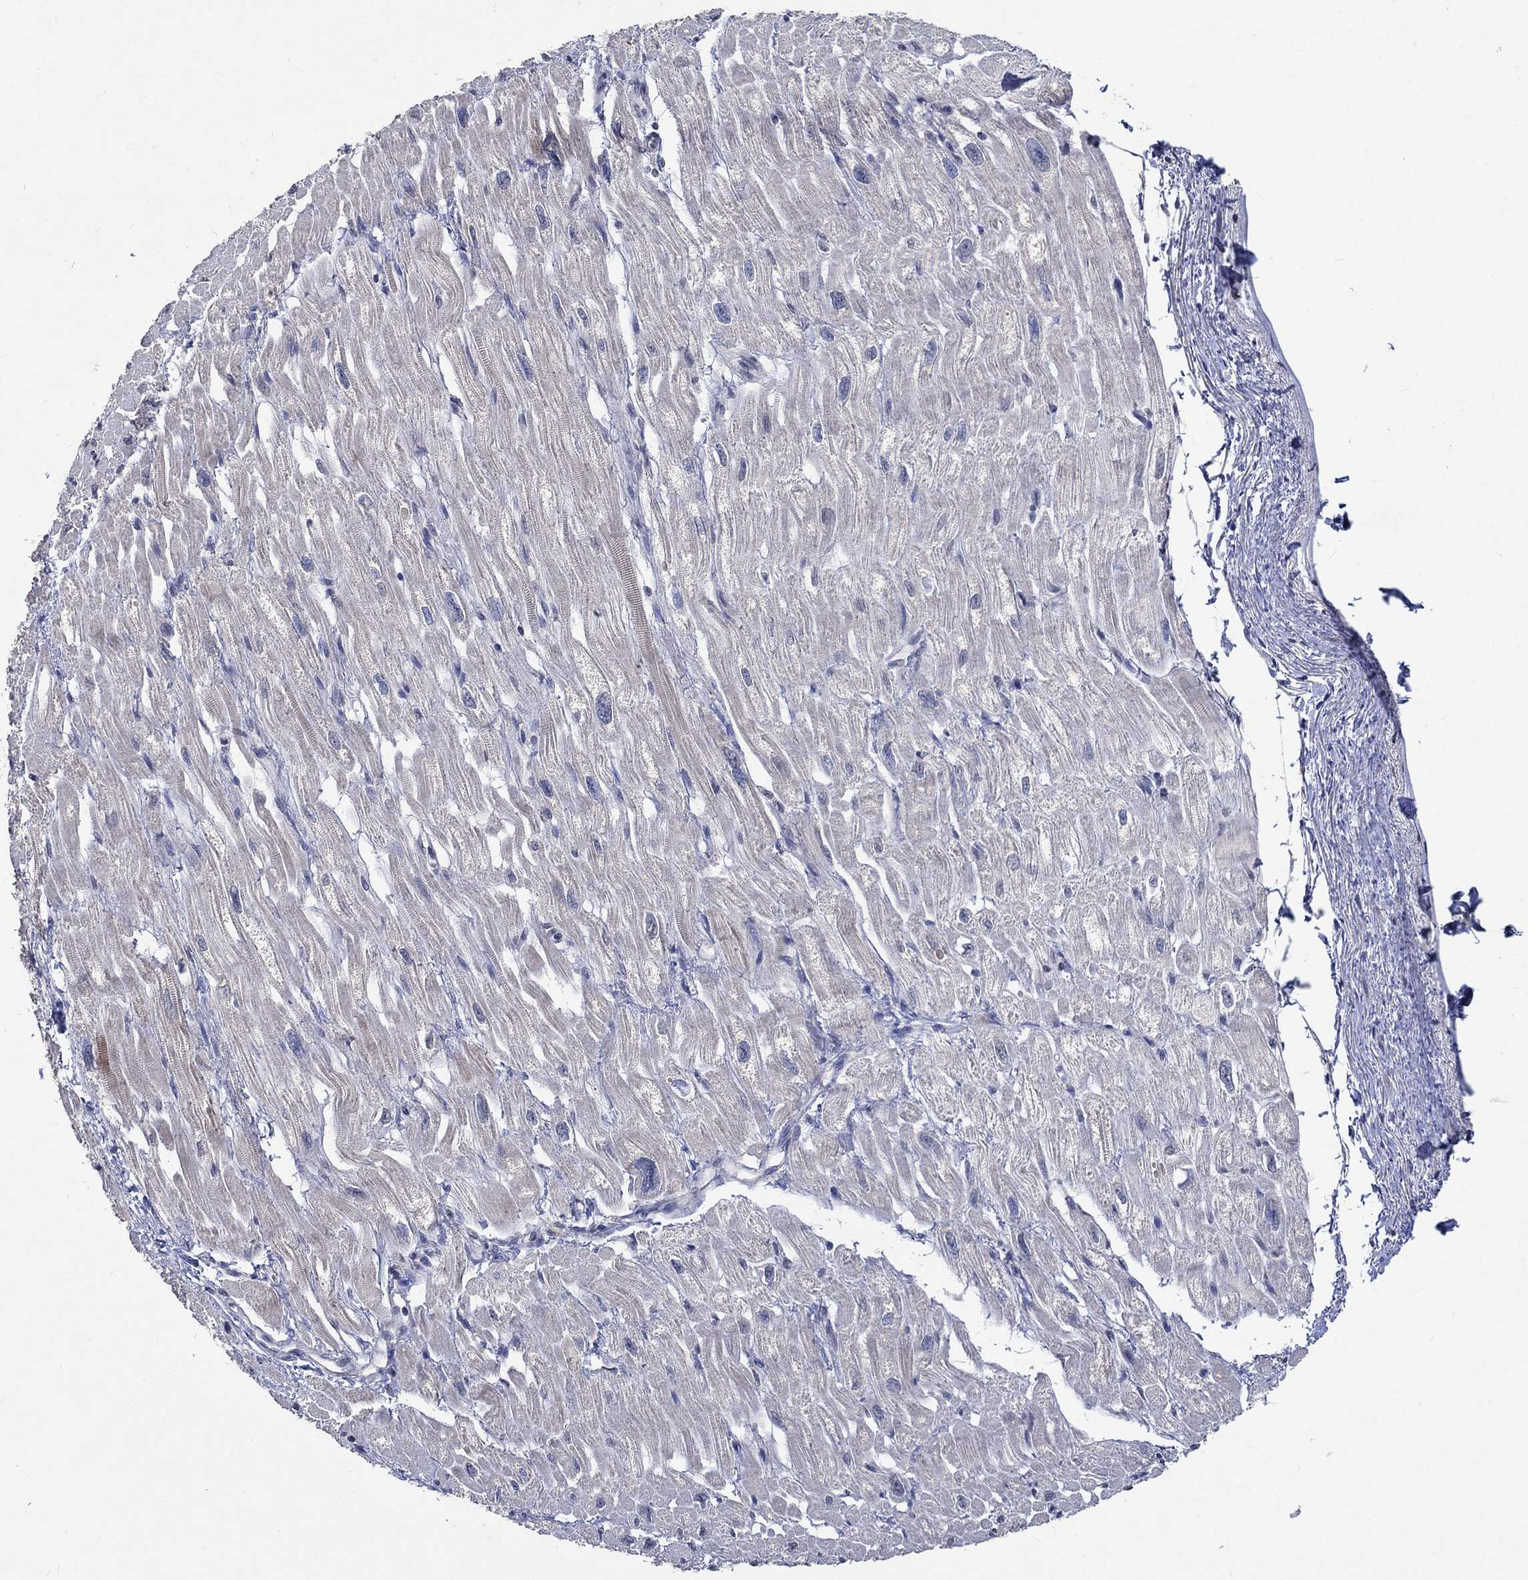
{"staining": {"intensity": "negative", "quantity": "none", "location": "none"}, "tissue": "heart muscle", "cell_type": "Cardiomyocytes", "image_type": "normal", "snomed": [{"axis": "morphology", "description": "Normal tissue, NOS"}, {"axis": "topography", "description": "Heart"}], "caption": "Micrograph shows no protein positivity in cardiomyocytes of benign heart muscle. The staining was performed using DAB to visualize the protein expression in brown, while the nuclei were stained in blue with hematoxylin (Magnification: 20x).", "gene": "TMEM169", "patient": {"sex": "male", "age": 66}}